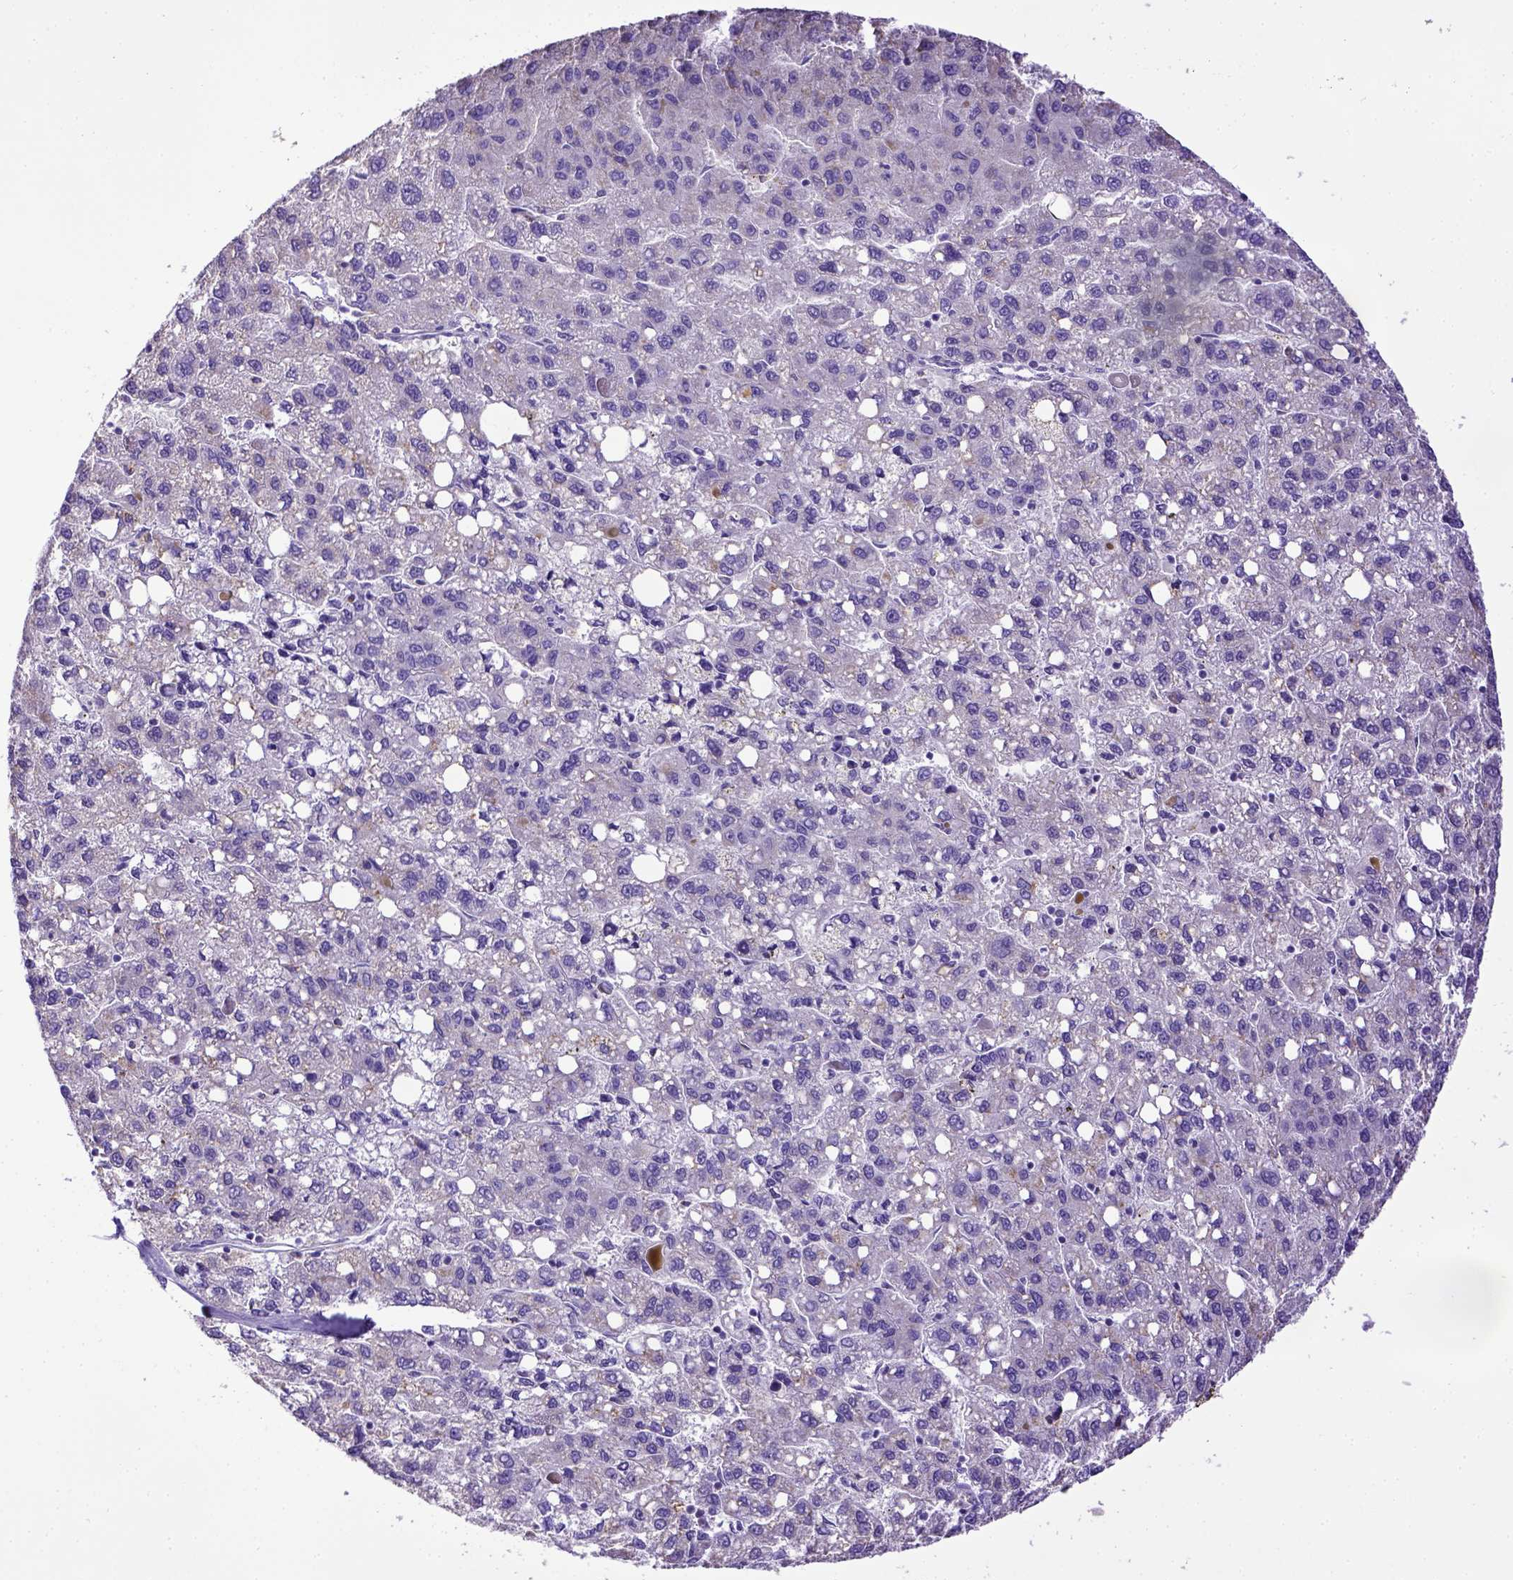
{"staining": {"intensity": "negative", "quantity": "none", "location": "none"}, "tissue": "liver cancer", "cell_type": "Tumor cells", "image_type": "cancer", "snomed": [{"axis": "morphology", "description": "Carcinoma, Hepatocellular, NOS"}, {"axis": "topography", "description": "Liver"}], "caption": "Human liver cancer stained for a protein using immunohistochemistry (IHC) reveals no staining in tumor cells.", "gene": "SPEF1", "patient": {"sex": "female", "age": 82}}